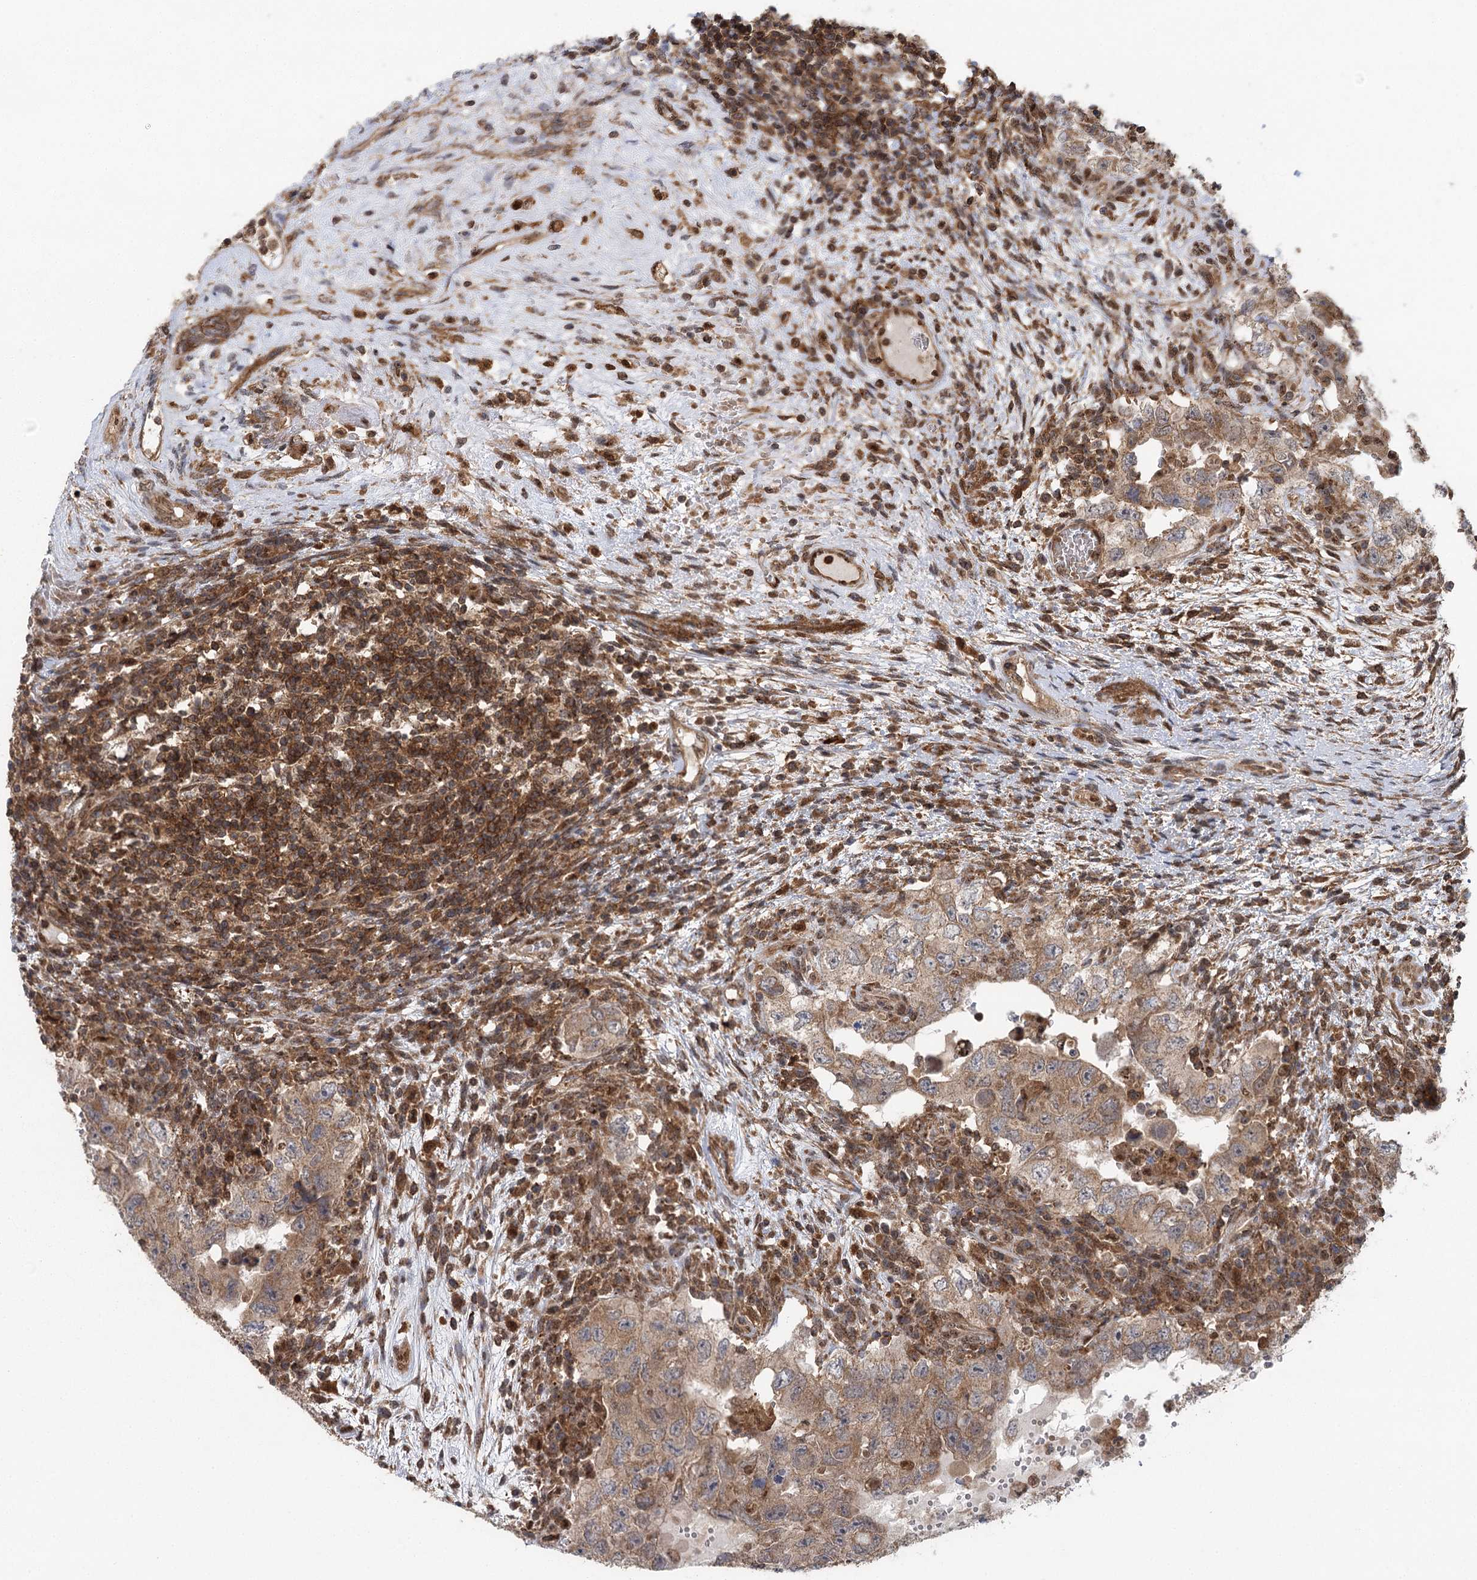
{"staining": {"intensity": "moderate", "quantity": ">75%", "location": "cytoplasmic/membranous"}, "tissue": "testis cancer", "cell_type": "Tumor cells", "image_type": "cancer", "snomed": [{"axis": "morphology", "description": "Carcinoma, Embryonal, NOS"}, {"axis": "topography", "description": "Testis"}], "caption": "Embryonal carcinoma (testis) was stained to show a protein in brown. There is medium levels of moderate cytoplasmic/membranous positivity in approximately >75% of tumor cells.", "gene": "C12orf4", "patient": {"sex": "male", "age": 26}}